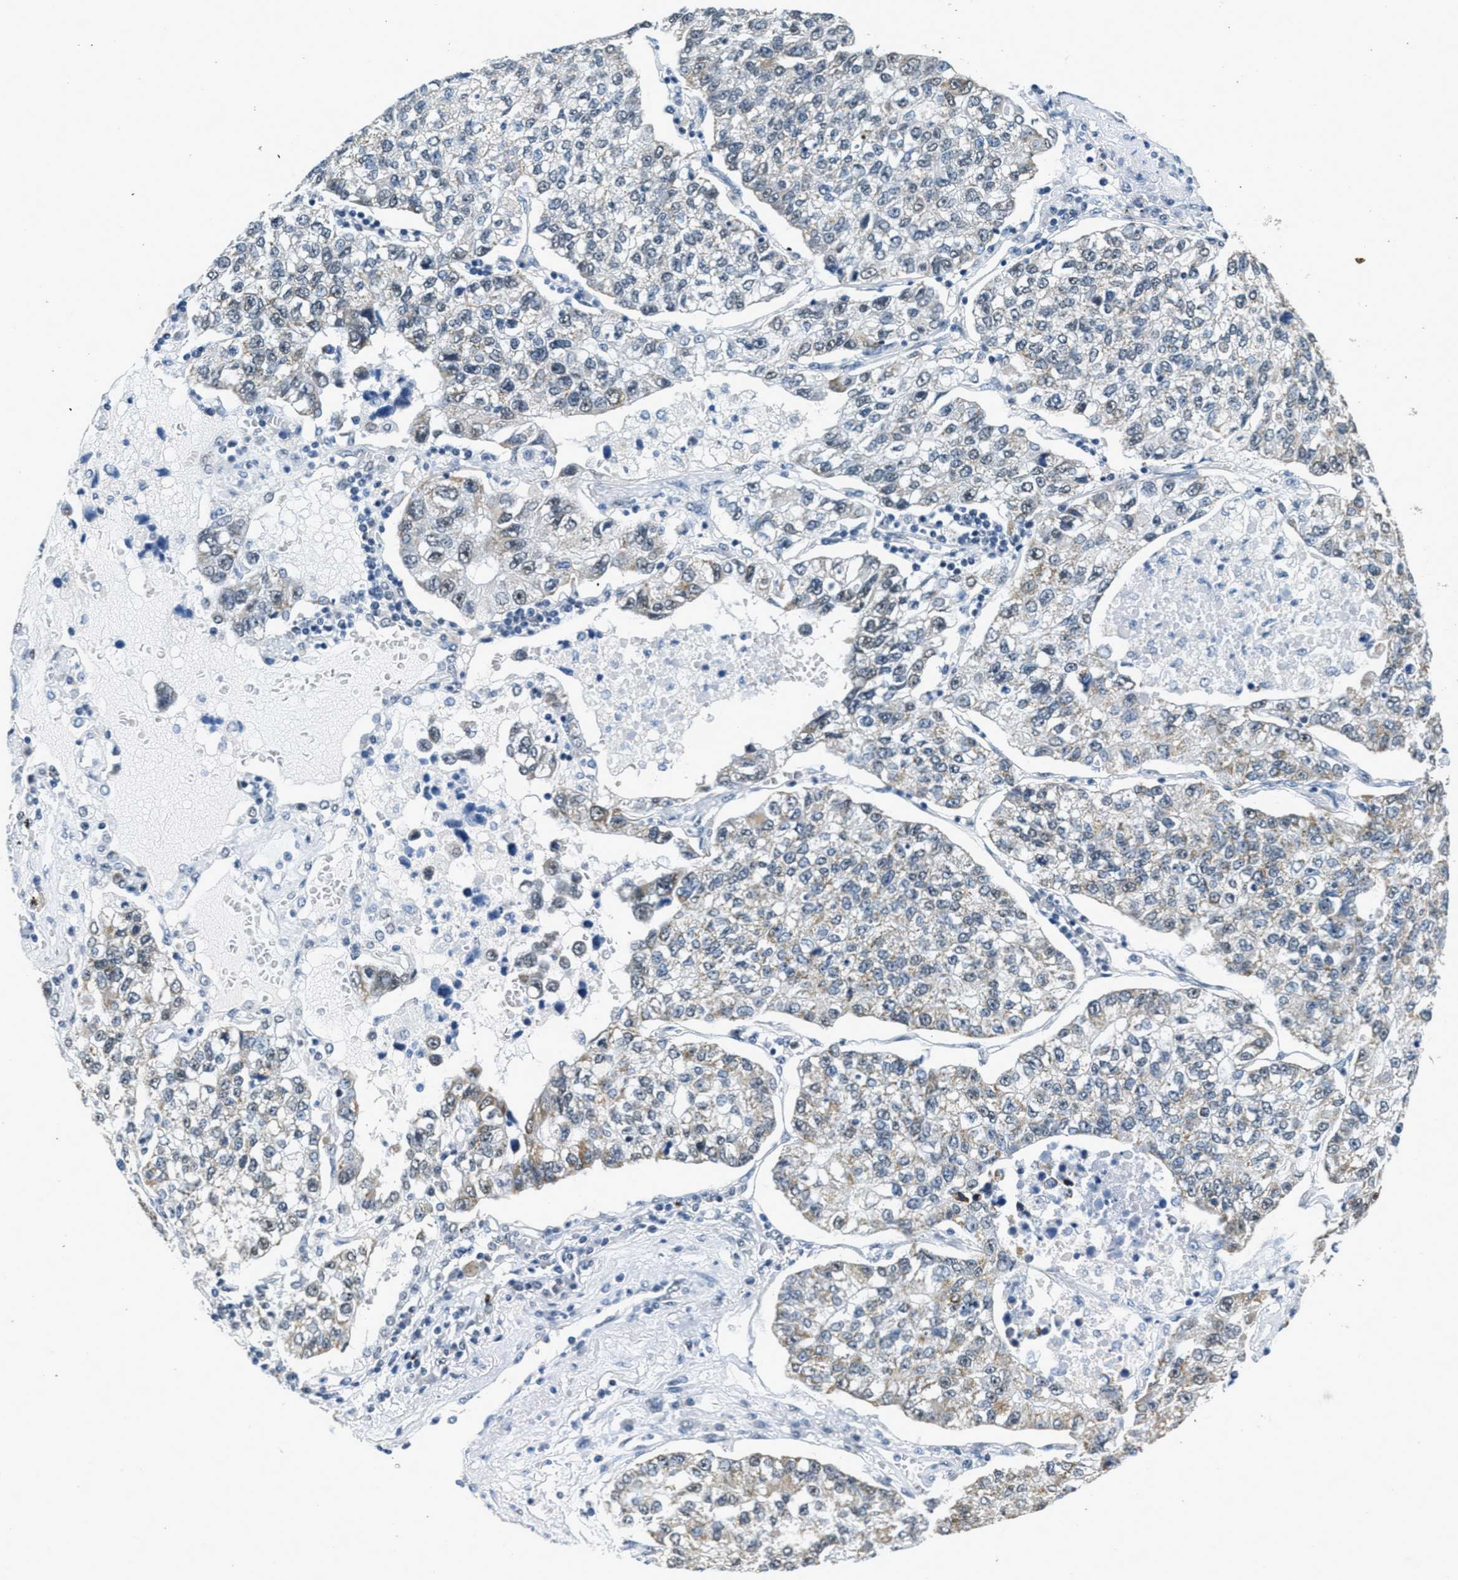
{"staining": {"intensity": "weak", "quantity": "<25%", "location": "cytoplasmic/membranous"}, "tissue": "lung cancer", "cell_type": "Tumor cells", "image_type": "cancer", "snomed": [{"axis": "morphology", "description": "Adenocarcinoma, NOS"}, {"axis": "topography", "description": "Lung"}], "caption": "IHC of human lung adenocarcinoma displays no expression in tumor cells. (Stains: DAB immunohistochemistry with hematoxylin counter stain, Microscopy: brightfield microscopy at high magnification).", "gene": "TOMM70", "patient": {"sex": "male", "age": 49}}